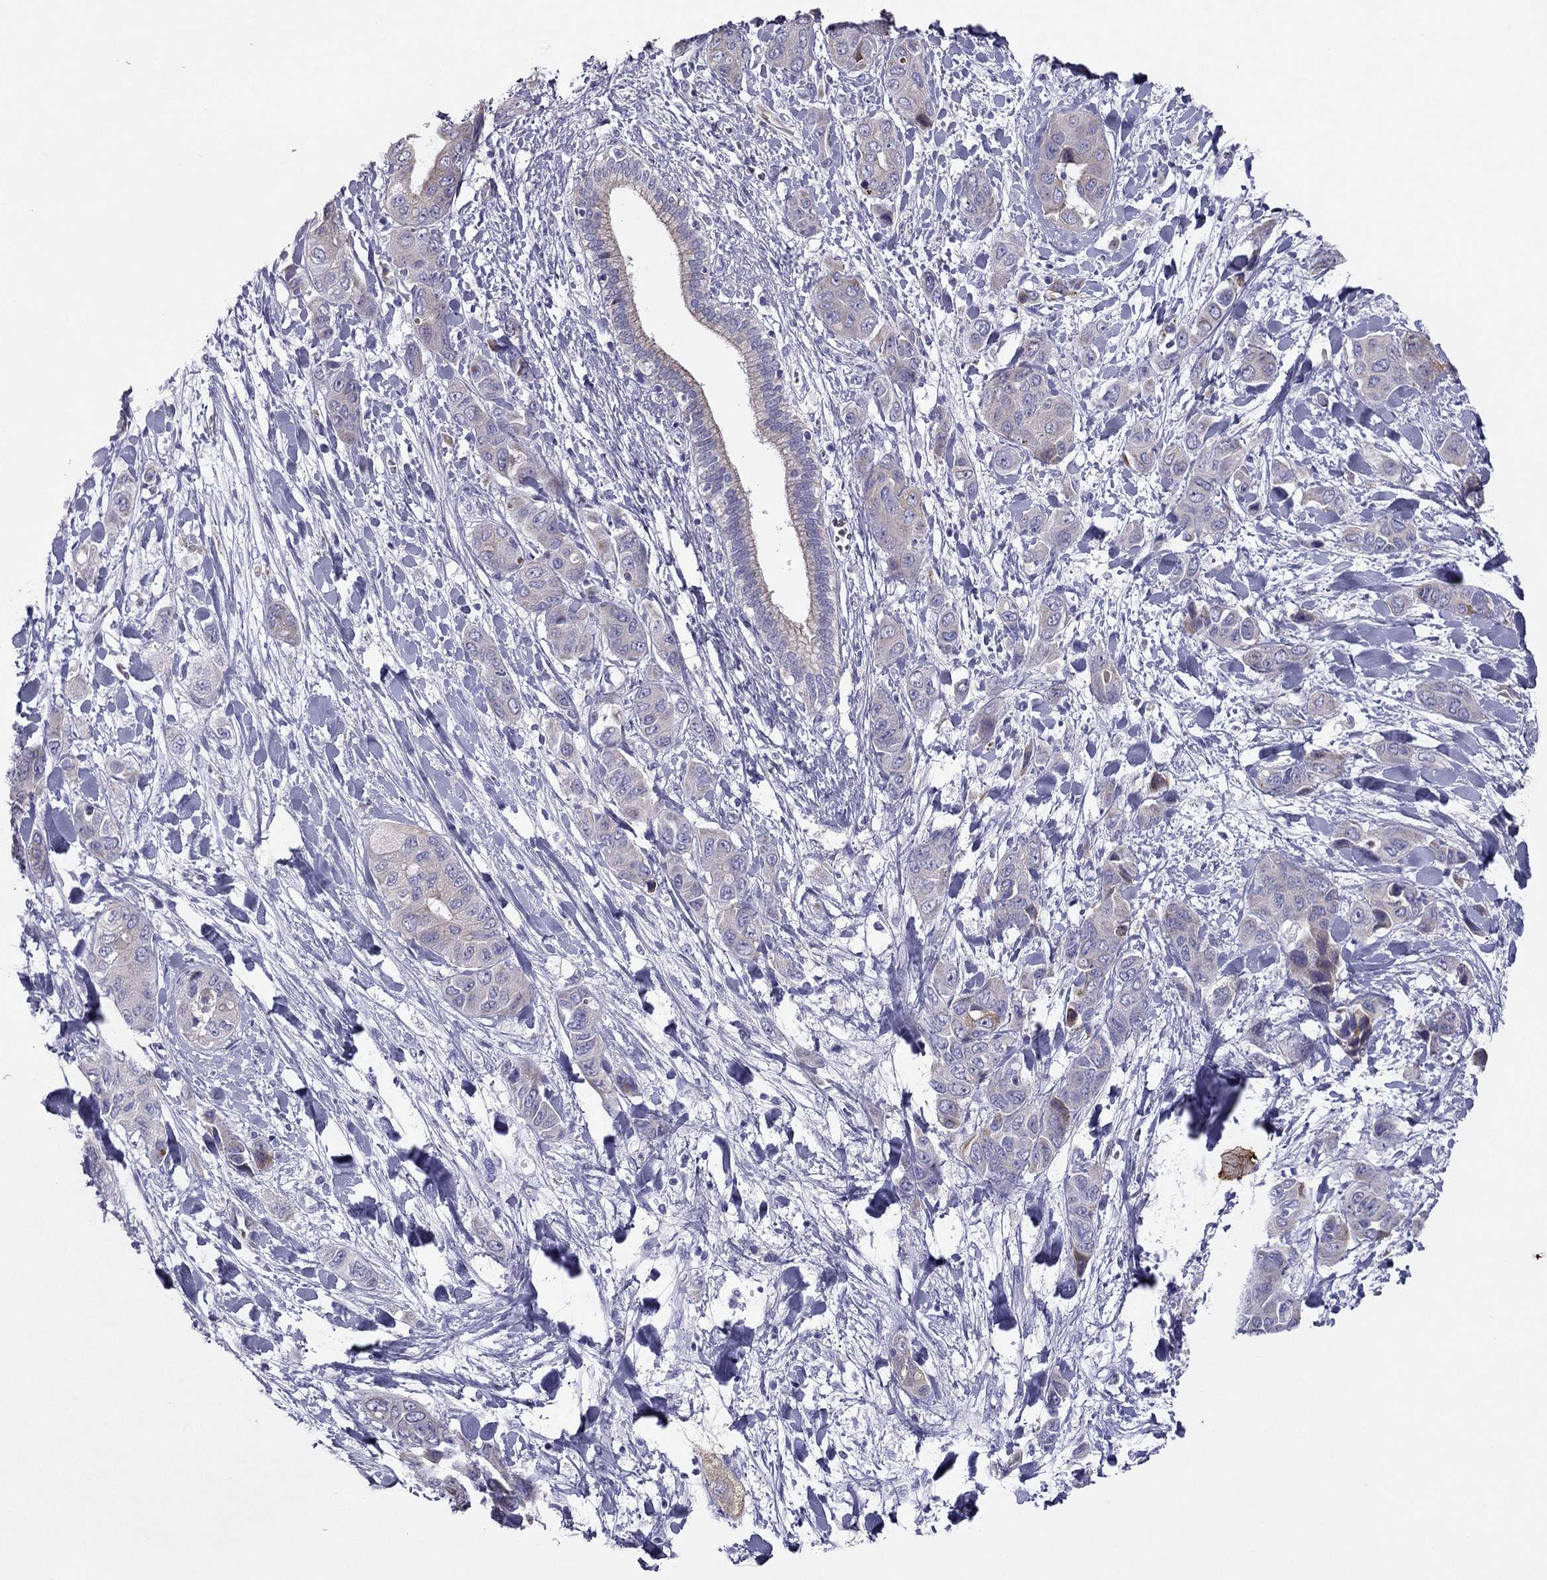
{"staining": {"intensity": "moderate", "quantity": "<25%", "location": "cytoplasmic/membranous"}, "tissue": "liver cancer", "cell_type": "Tumor cells", "image_type": "cancer", "snomed": [{"axis": "morphology", "description": "Cholangiocarcinoma"}, {"axis": "topography", "description": "Liver"}], "caption": "Brown immunohistochemical staining in human liver cholangiocarcinoma exhibits moderate cytoplasmic/membranous expression in approximately <25% of tumor cells.", "gene": "MAEL", "patient": {"sex": "female", "age": 52}}